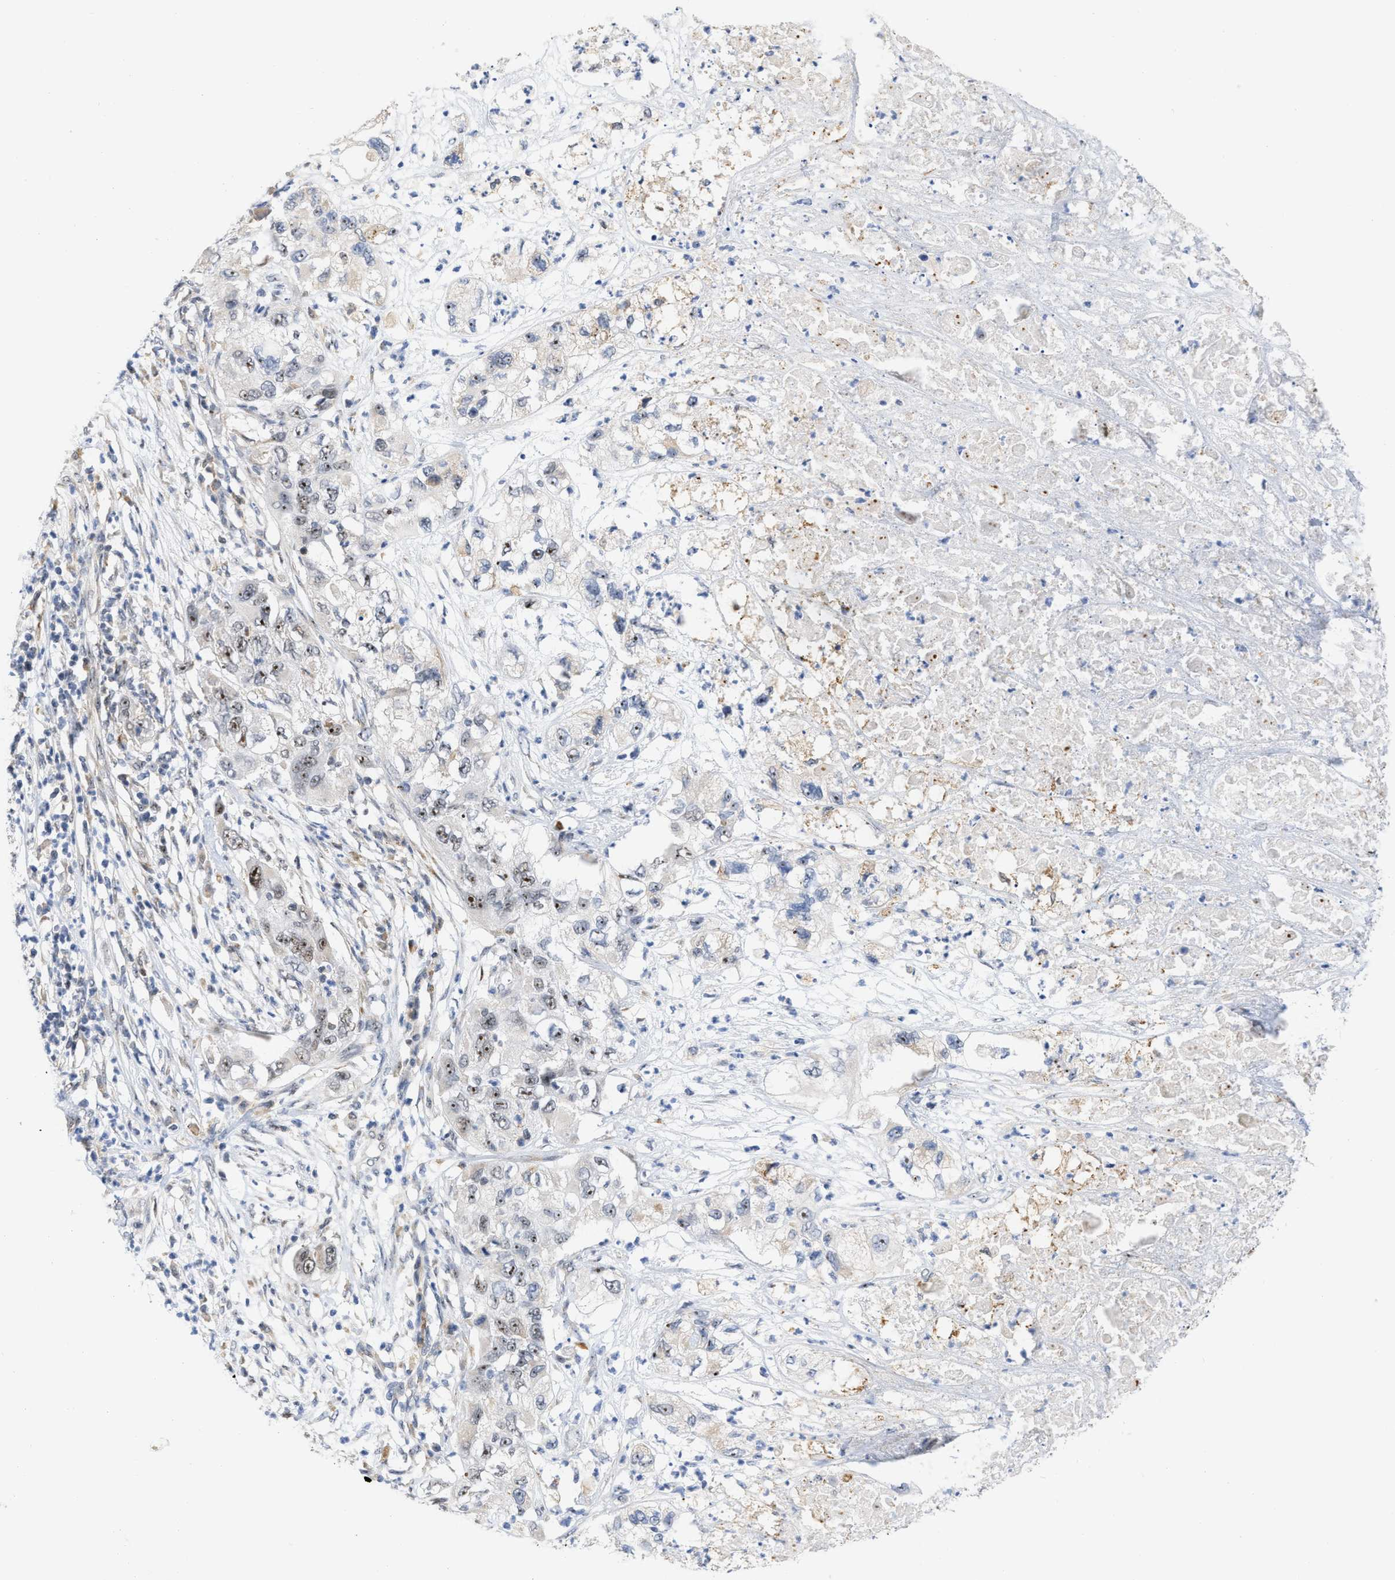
{"staining": {"intensity": "moderate", "quantity": "25%-75%", "location": "nuclear"}, "tissue": "pancreatic cancer", "cell_type": "Tumor cells", "image_type": "cancer", "snomed": [{"axis": "morphology", "description": "Adenocarcinoma, NOS"}, {"axis": "topography", "description": "Pancreas"}], "caption": "Immunohistochemical staining of human pancreatic cancer shows moderate nuclear protein staining in about 25%-75% of tumor cells.", "gene": "ELAC2", "patient": {"sex": "female", "age": 78}}